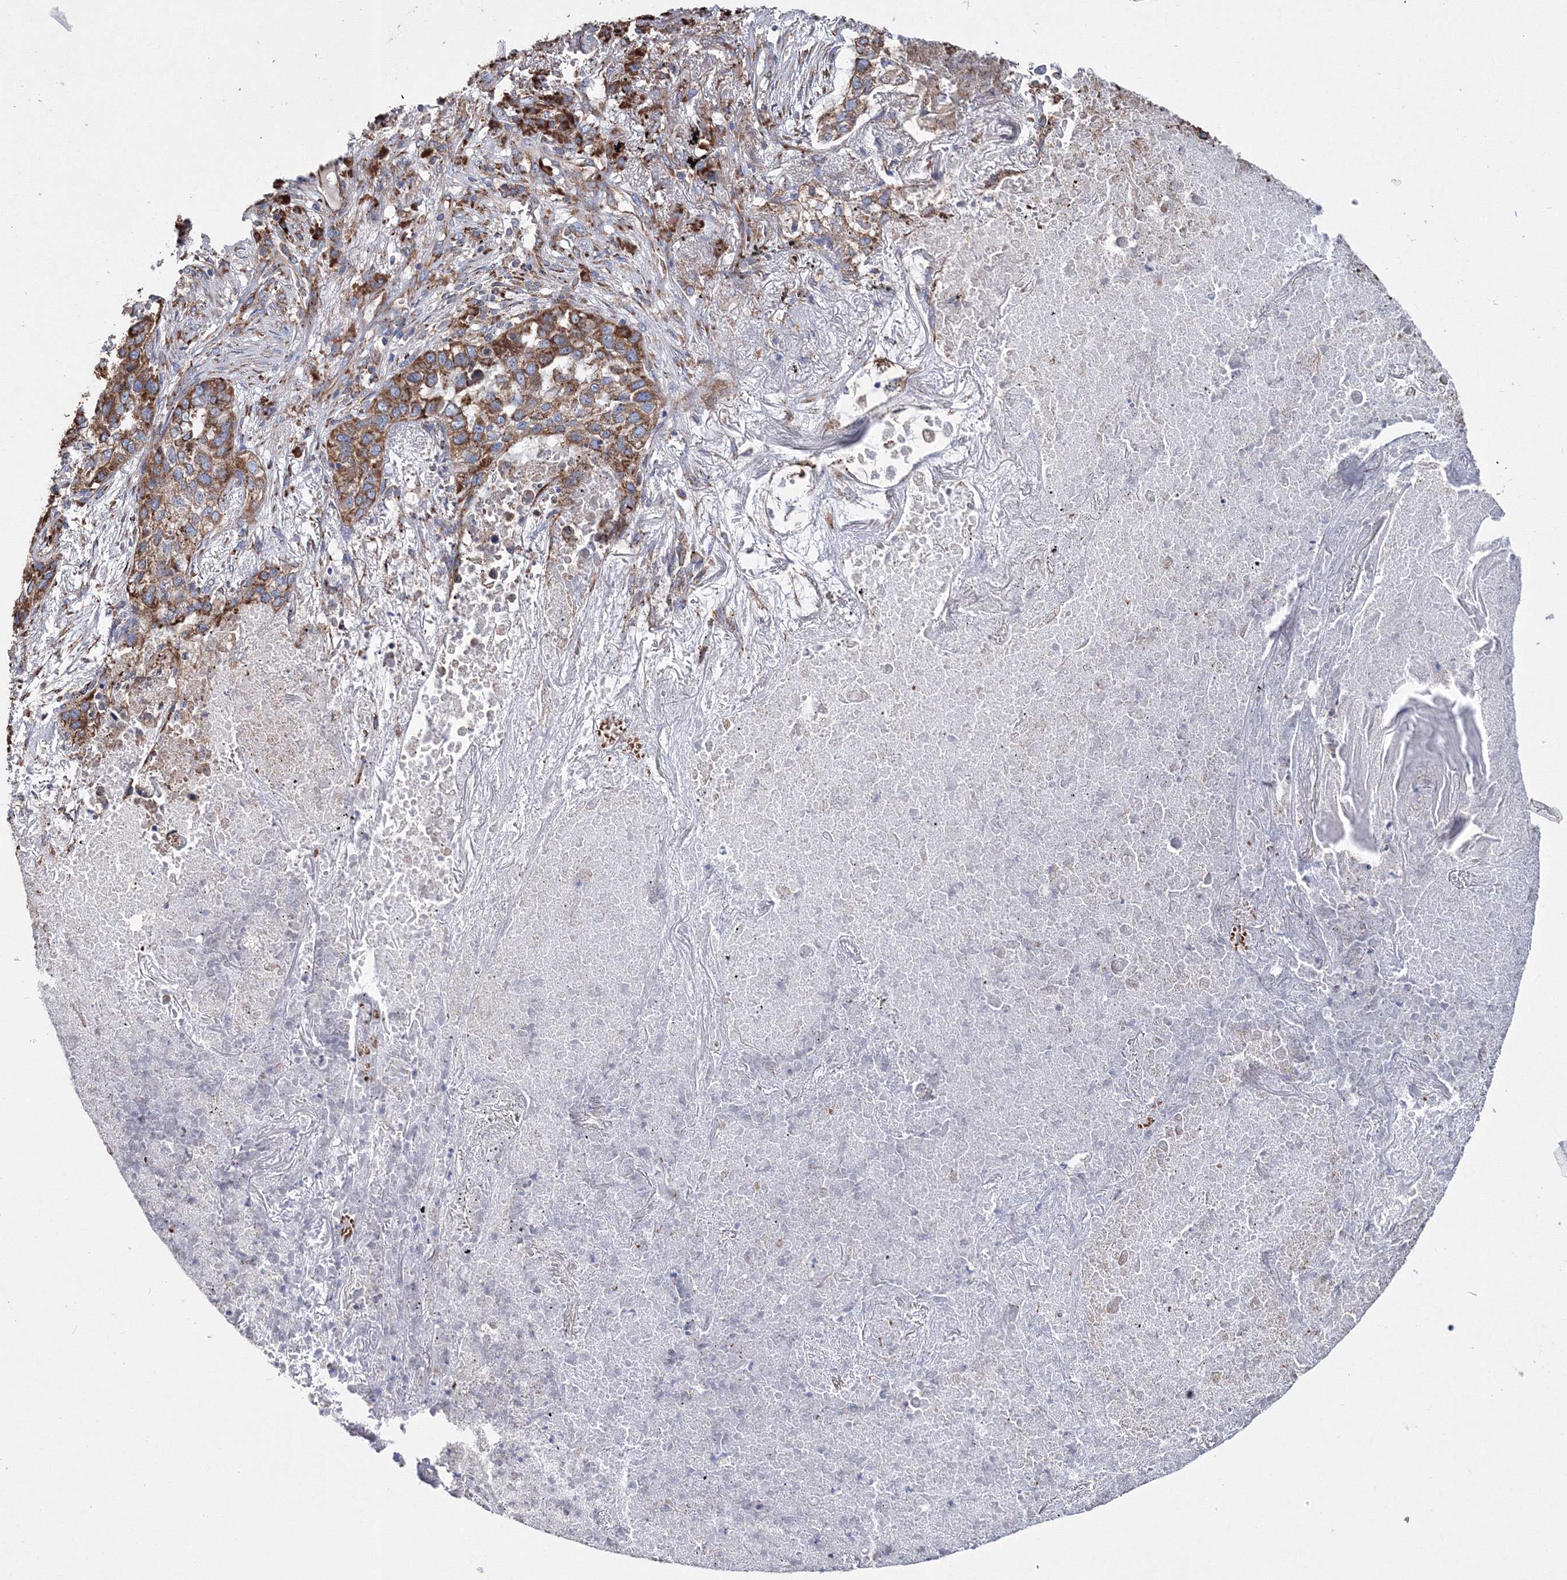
{"staining": {"intensity": "strong", "quantity": ">75%", "location": "cytoplasmic/membranous"}, "tissue": "lung cancer", "cell_type": "Tumor cells", "image_type": "cancer", "snomed": [{"axis": "morphology", "description": "Squamous cell carcinoma, NOS"}, {"axis": "topography", "description": "Lung"}], "caption": "Immunohistochemical staining of human lung squamous cell carcinoma demonstrates high levels of strong cytoplasmic/membranous protein staining in about >75% of tumor cells. Ihc stains the protein in brown and the nuclei are stained blue.", "gene": "VPS8", "patient": {"sex": "female", "age": 63}}